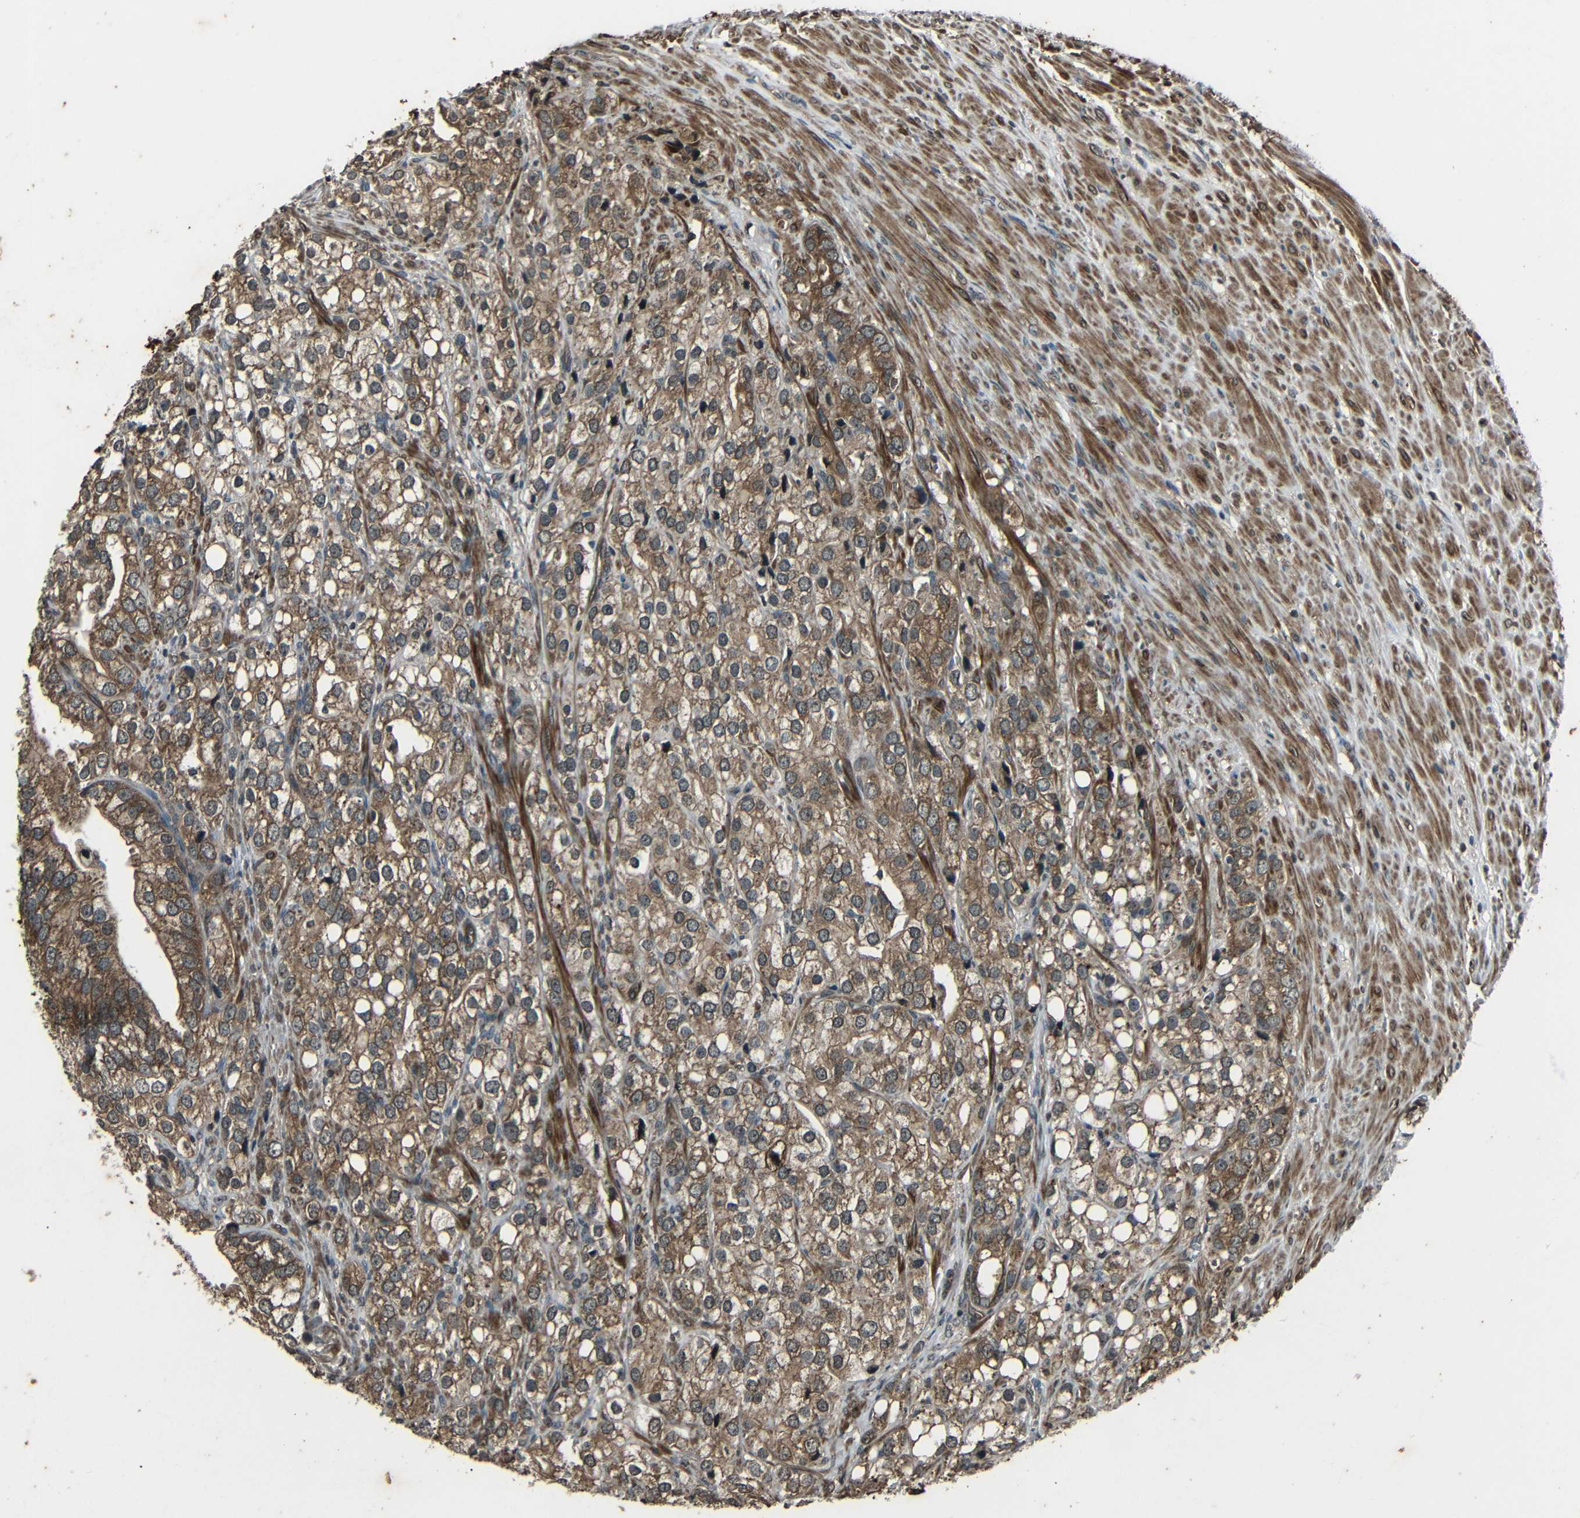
{"staining": {"intensity": "moderate", "quantity": ">75%", "location": "cytoplasmic/membranous"}, "tissue": "prostate cancer", "cell_type": "Tumor cells", "image_type": "cancer", "snomed": [{"axis": "morphology", "description": "Adenocarcinoma, Low grade"}, {"axis": "topography", "description": "Prostate"}], "caption": "About >75% of tumor cells in human prostate low-grade adenocarcinoma display moderate cytoplasmic/membranous protein staining as visualized by brown immunohistochemical staining.", "gene": "PLK2", "patient": {"sex": "male", "age": 69}}